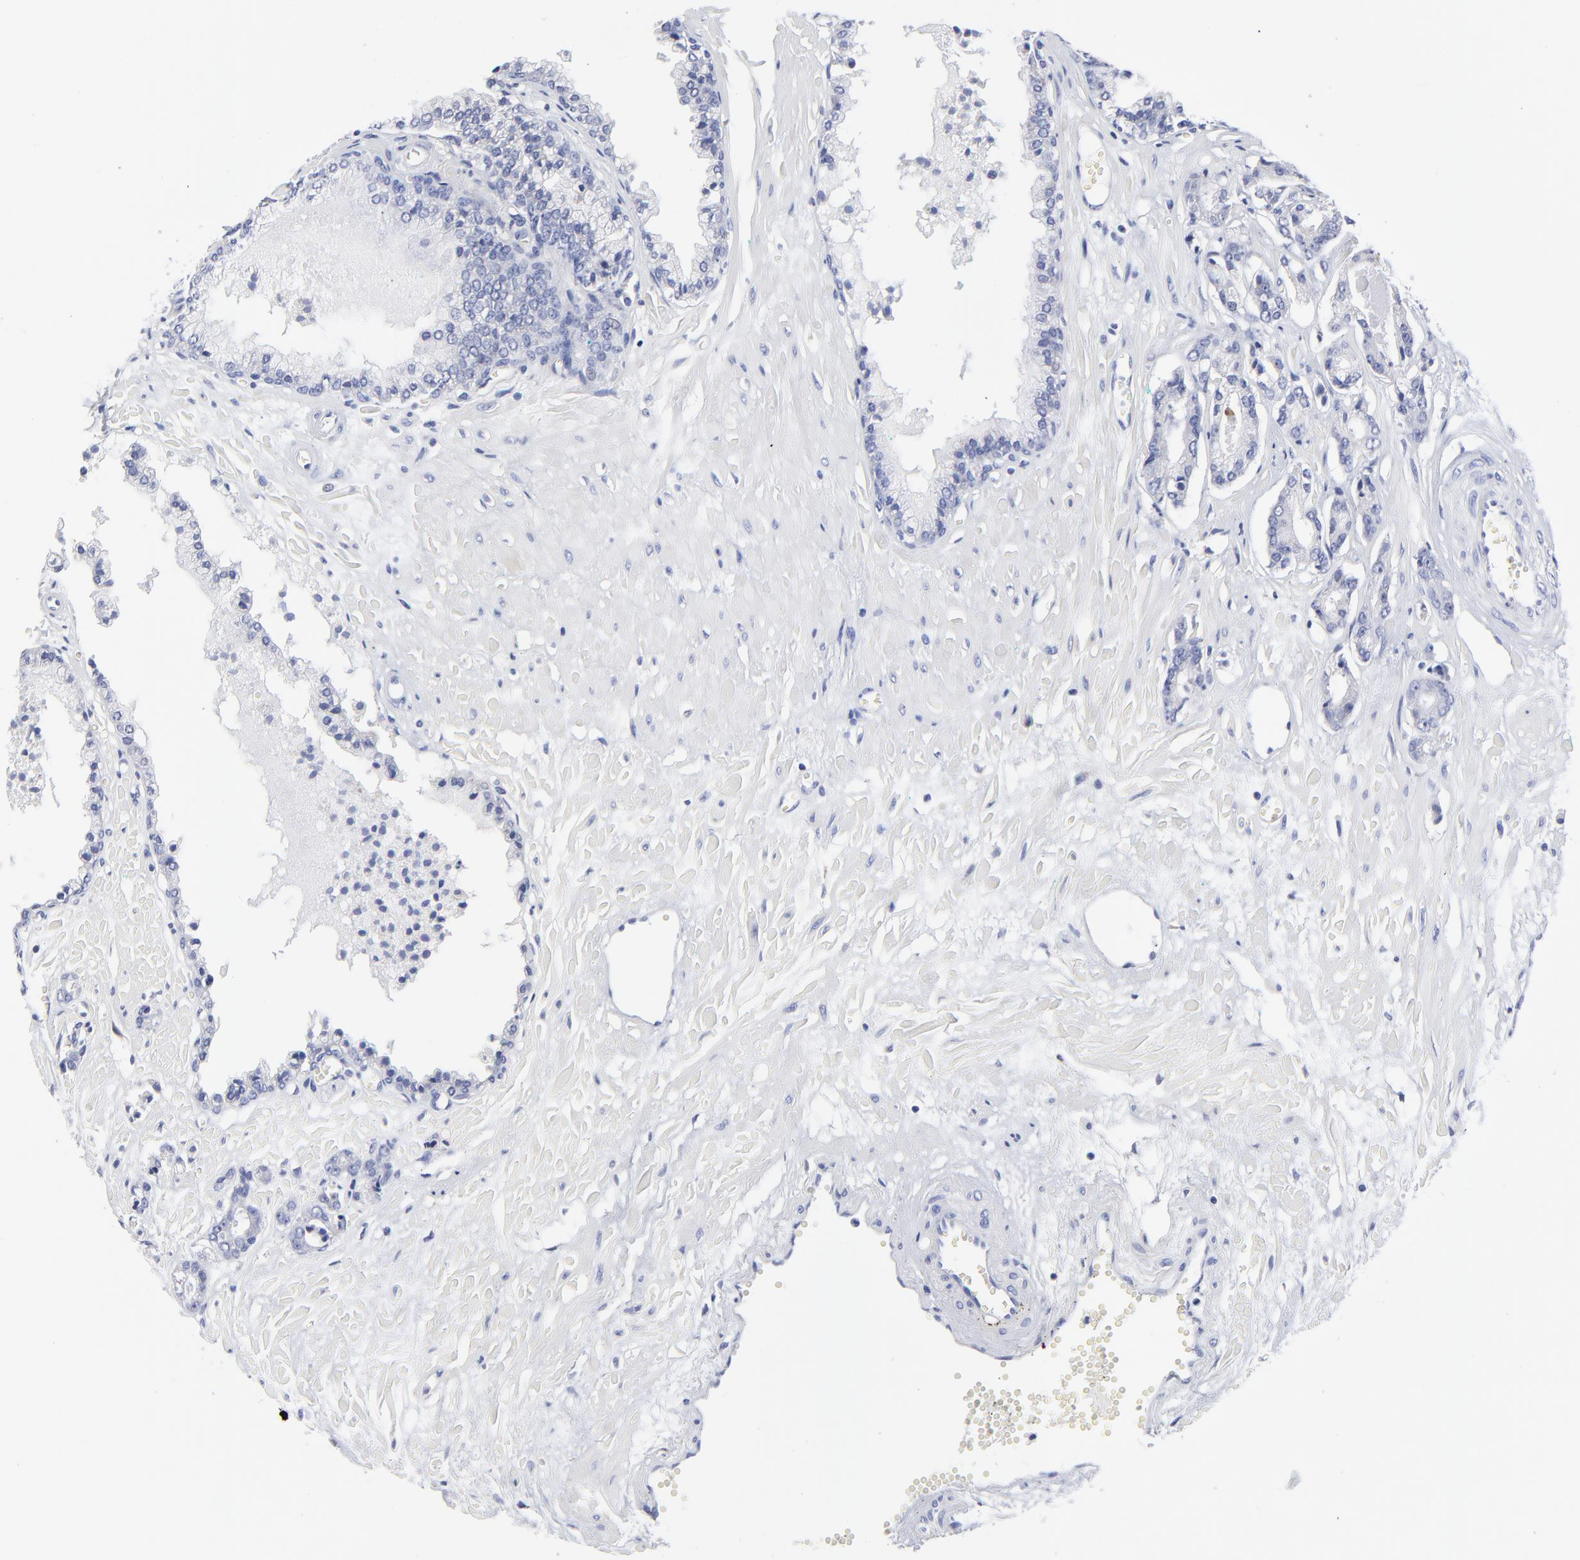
{"staining": {"intensity": "negative", "quantity": "none", "location": "none"}, "tissue": "prostate cancer", "cell_type": "Tumor cells", "image_type": "cancer", "snomed": [{"axis": "morphology", "description": "Adenocarcinoma, High grade"}, {"axis": "topography", "description": "Prostate"}], "caption": "A micrograph of prostate cancer stained for a protein displays no brown staining in tumor cells. (DAB (3,3'-diaminobenzidine) IHC with hematoxylin counter stain).", "gene": "DUSP9", "patient": {"sex": "male", "age": 56}}